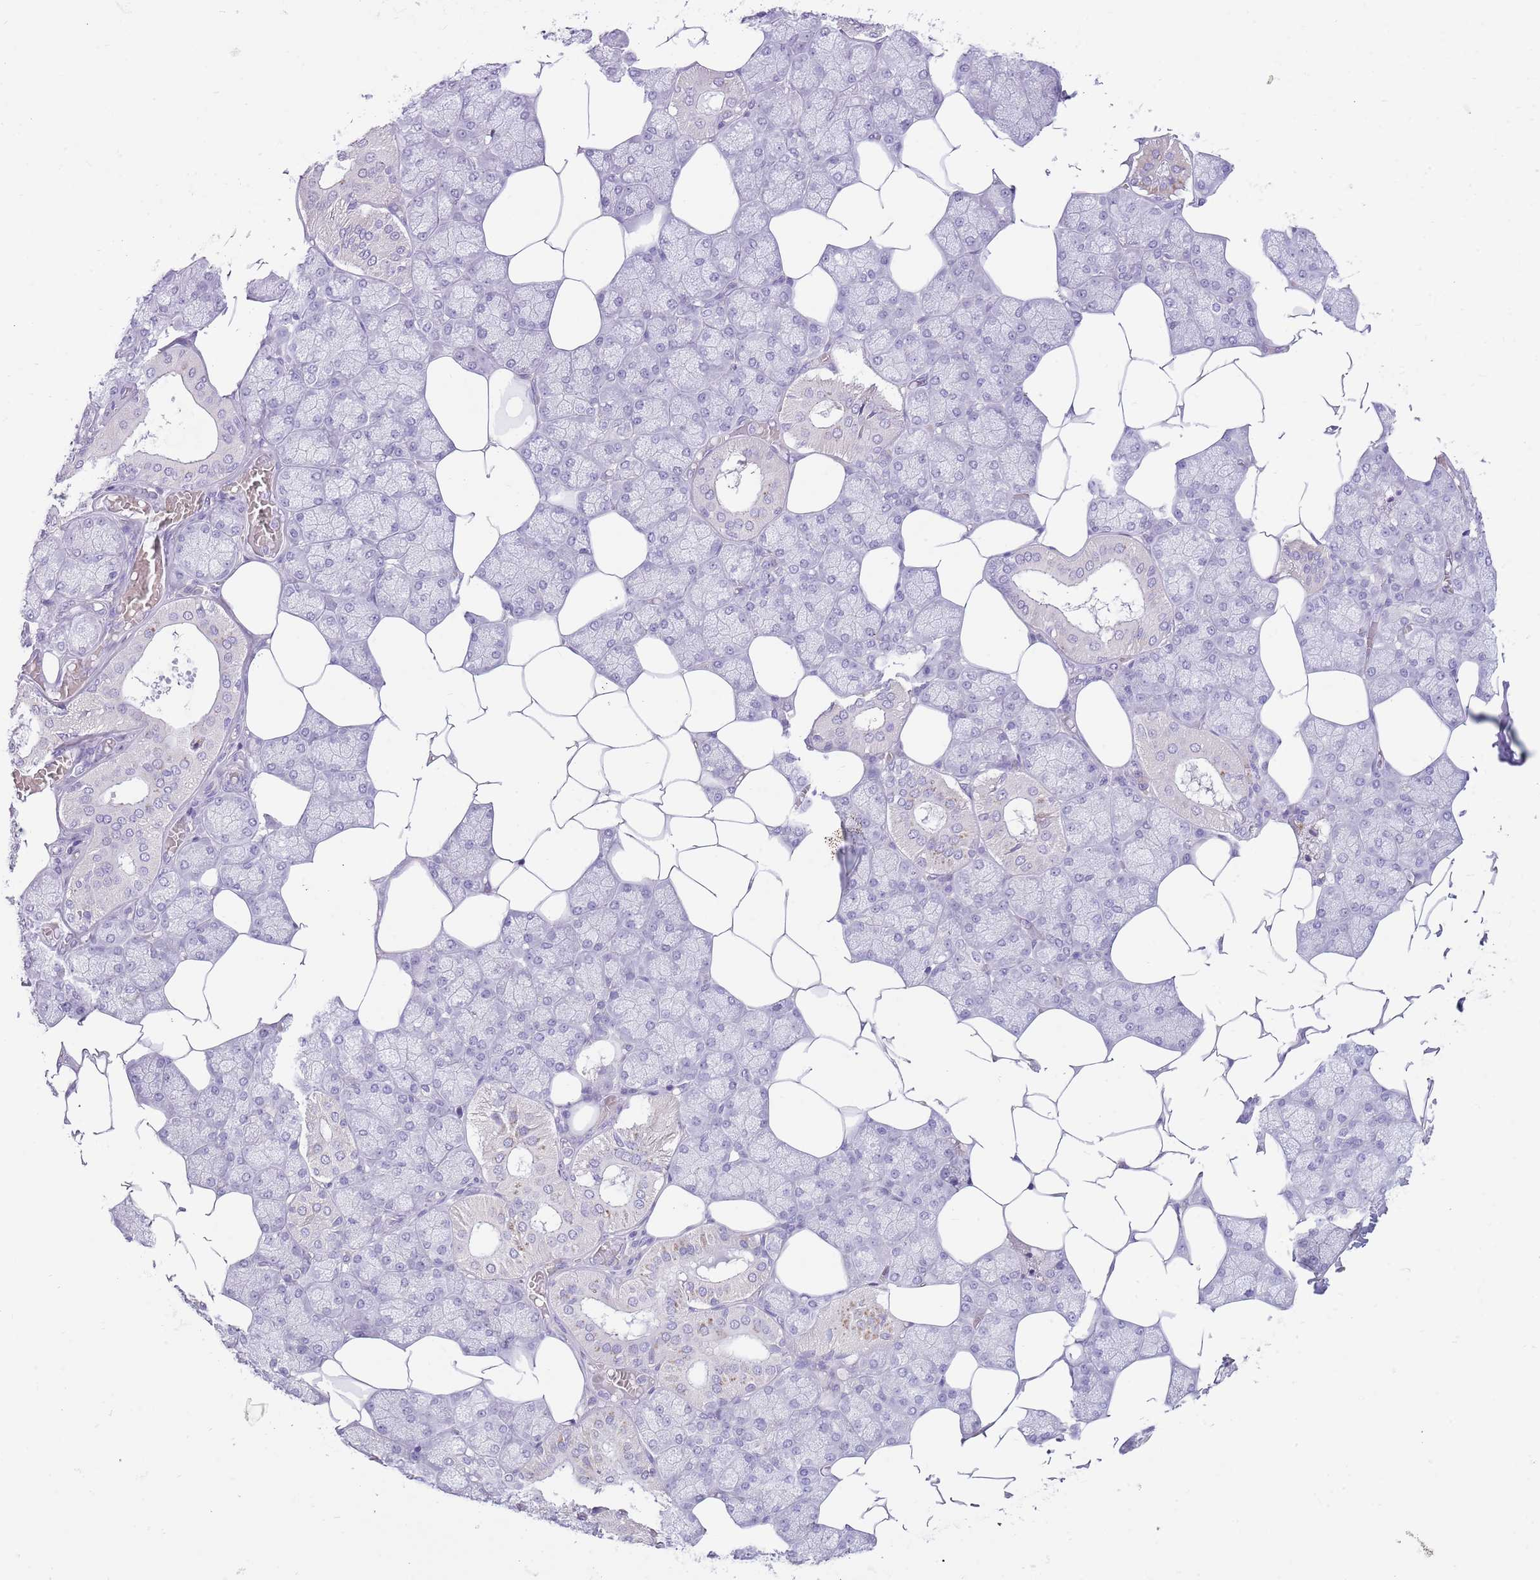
{"staining": {"intensity": "negative", "quantity": "none", "location": "none"}, "tissue": "salivary gland", "cell_type": "Glandular cells", "image_type": "normal", "snomed": [{"axis": "morphology", "description": "Normal tissue, NOS"}, {"axis": "topography", "description": "Salivary gland"}], "caption": "Protein analysis of normal salivary gland displays no significant positivity in glandular cells.", "gene": "TOX2", "patient": {"sex": "male", "age": 62}}